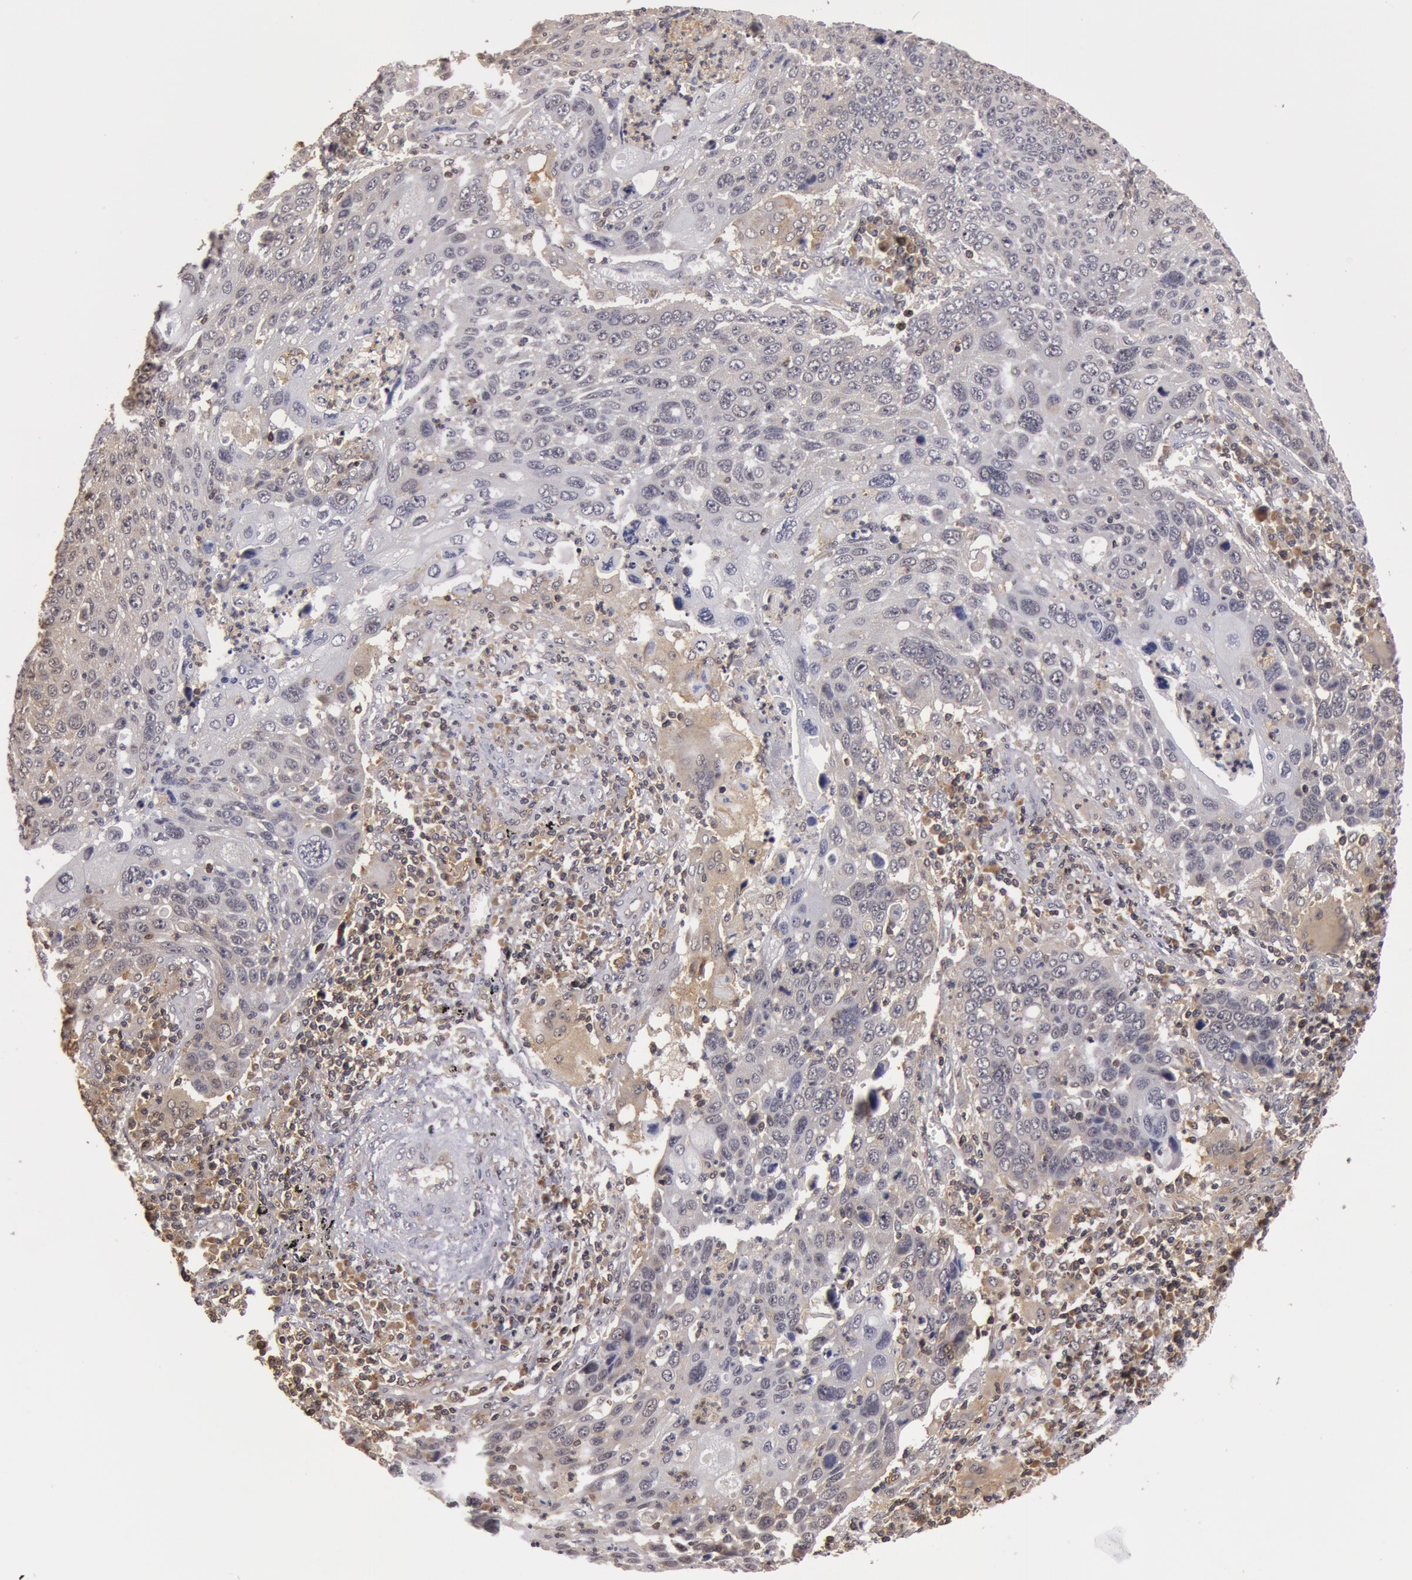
{"staining": {"intensity": "negative", "quantity": "none", "location": "none"}, "tissue": "lung cancer", "cell_type": "Tumor cells", "image_type": "cancer", "snomed": [{"axis": "morphology", "description": "Squamous cell carcinoma, NOS"}, {"axis": "topography", "description": "Lung"}], "caption": "A high-resolution photomicrograph shows IHC staining of lung cancer, which displays no significant positivity in tumor cells.", "gene": "ZNF350", "patient": {"sex": "male", "age": 68}}